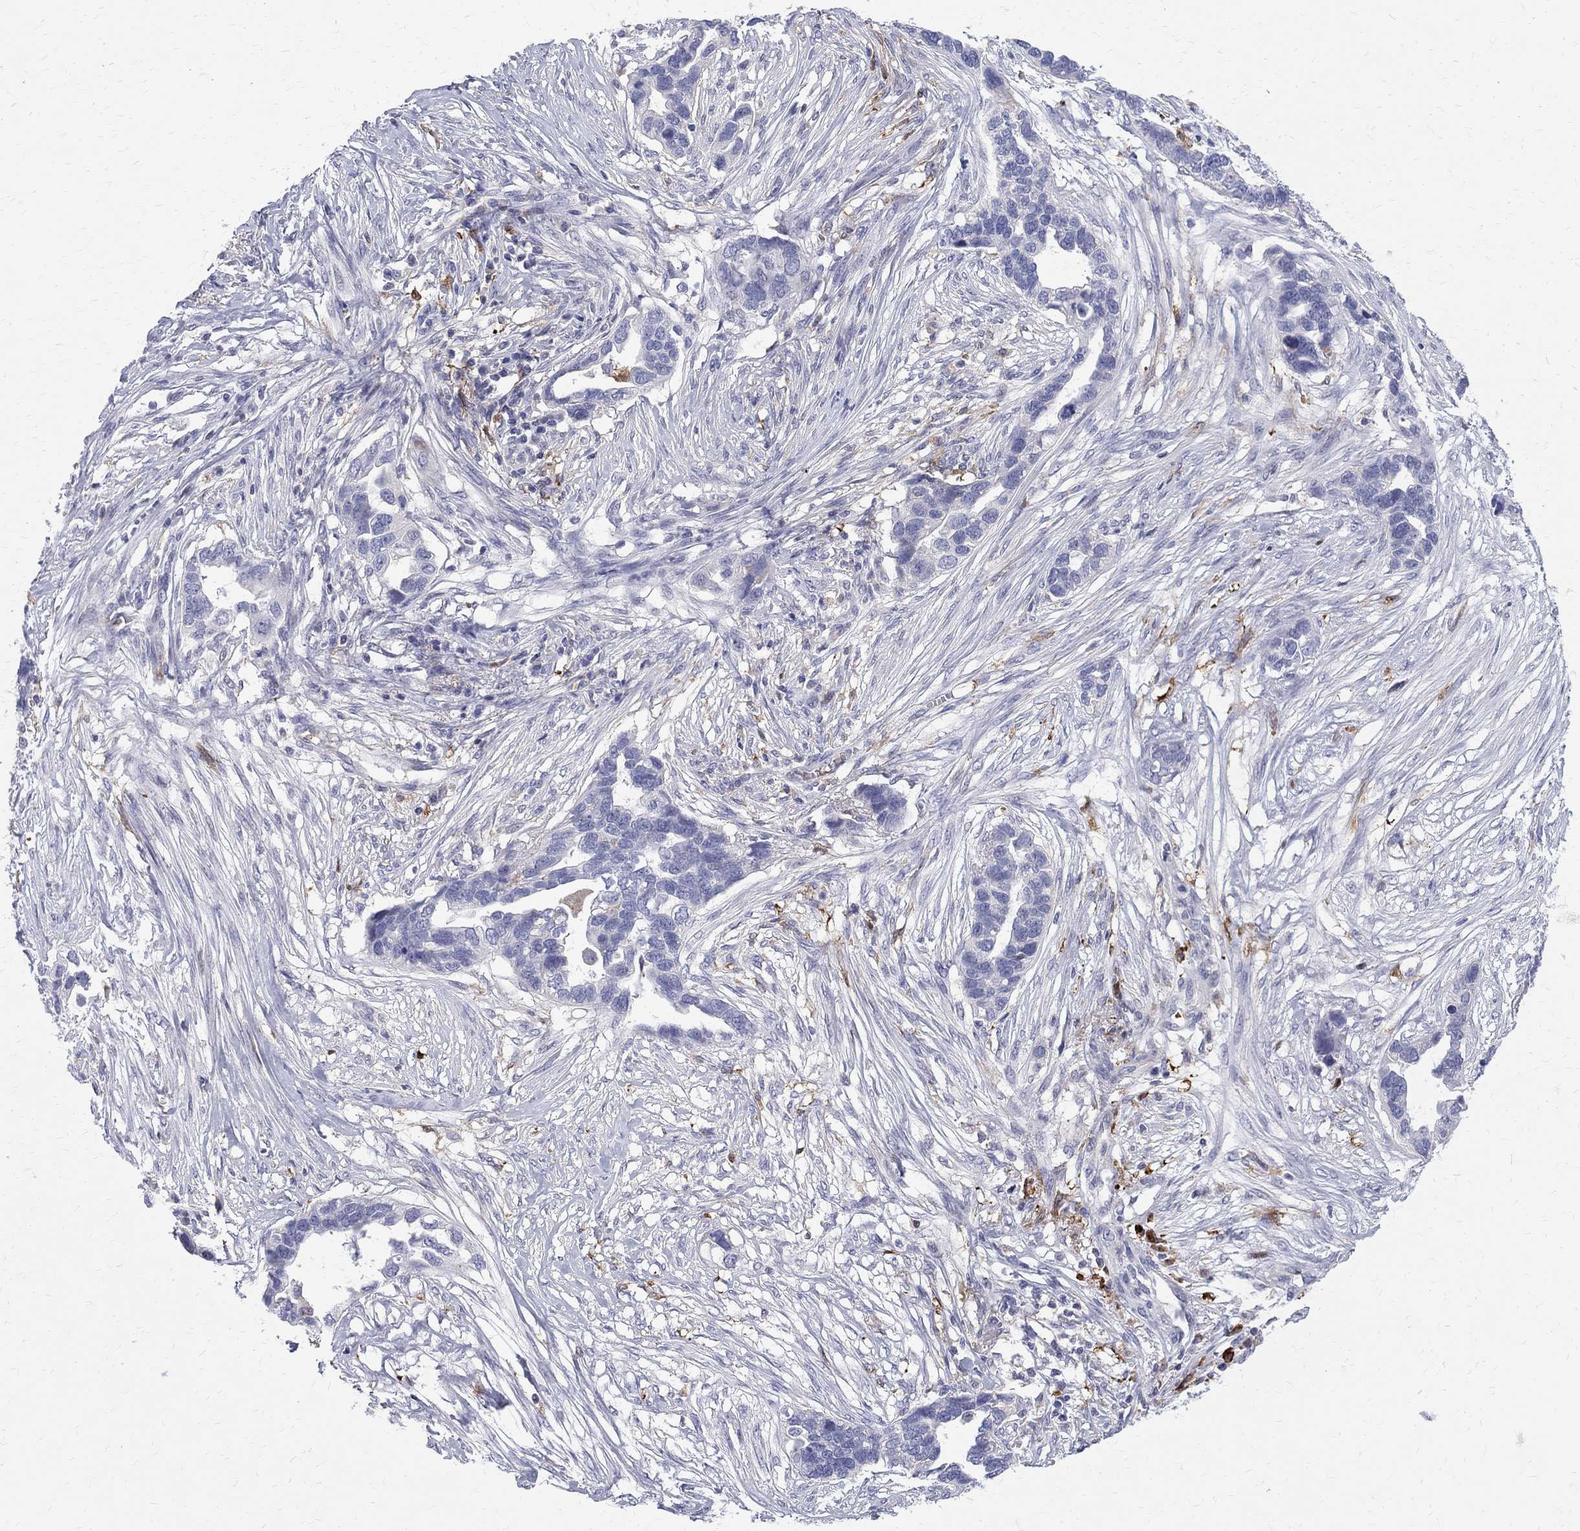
{"staining": {"intensity": "negative", "quantity": "none", "location": "none"}, "tissue": "ovarian cancer", "cell_type": "Tumor cells", "image_type": "cancer", "snomed": [{"axis": "morphology", "description": "Cystadenocarcinoma, serous, NOS"}, {"axis": "topography", "description": "Ovary"}], "caption": "DAB (3,3'-diaminobenzidine) immunohistochemical staining of human ovarian serous cystadenocarcinoma demonstrates no significant positivity in tumor cells.", "gene": "AGER", "patient": {"sex": "female", "age": 54}}